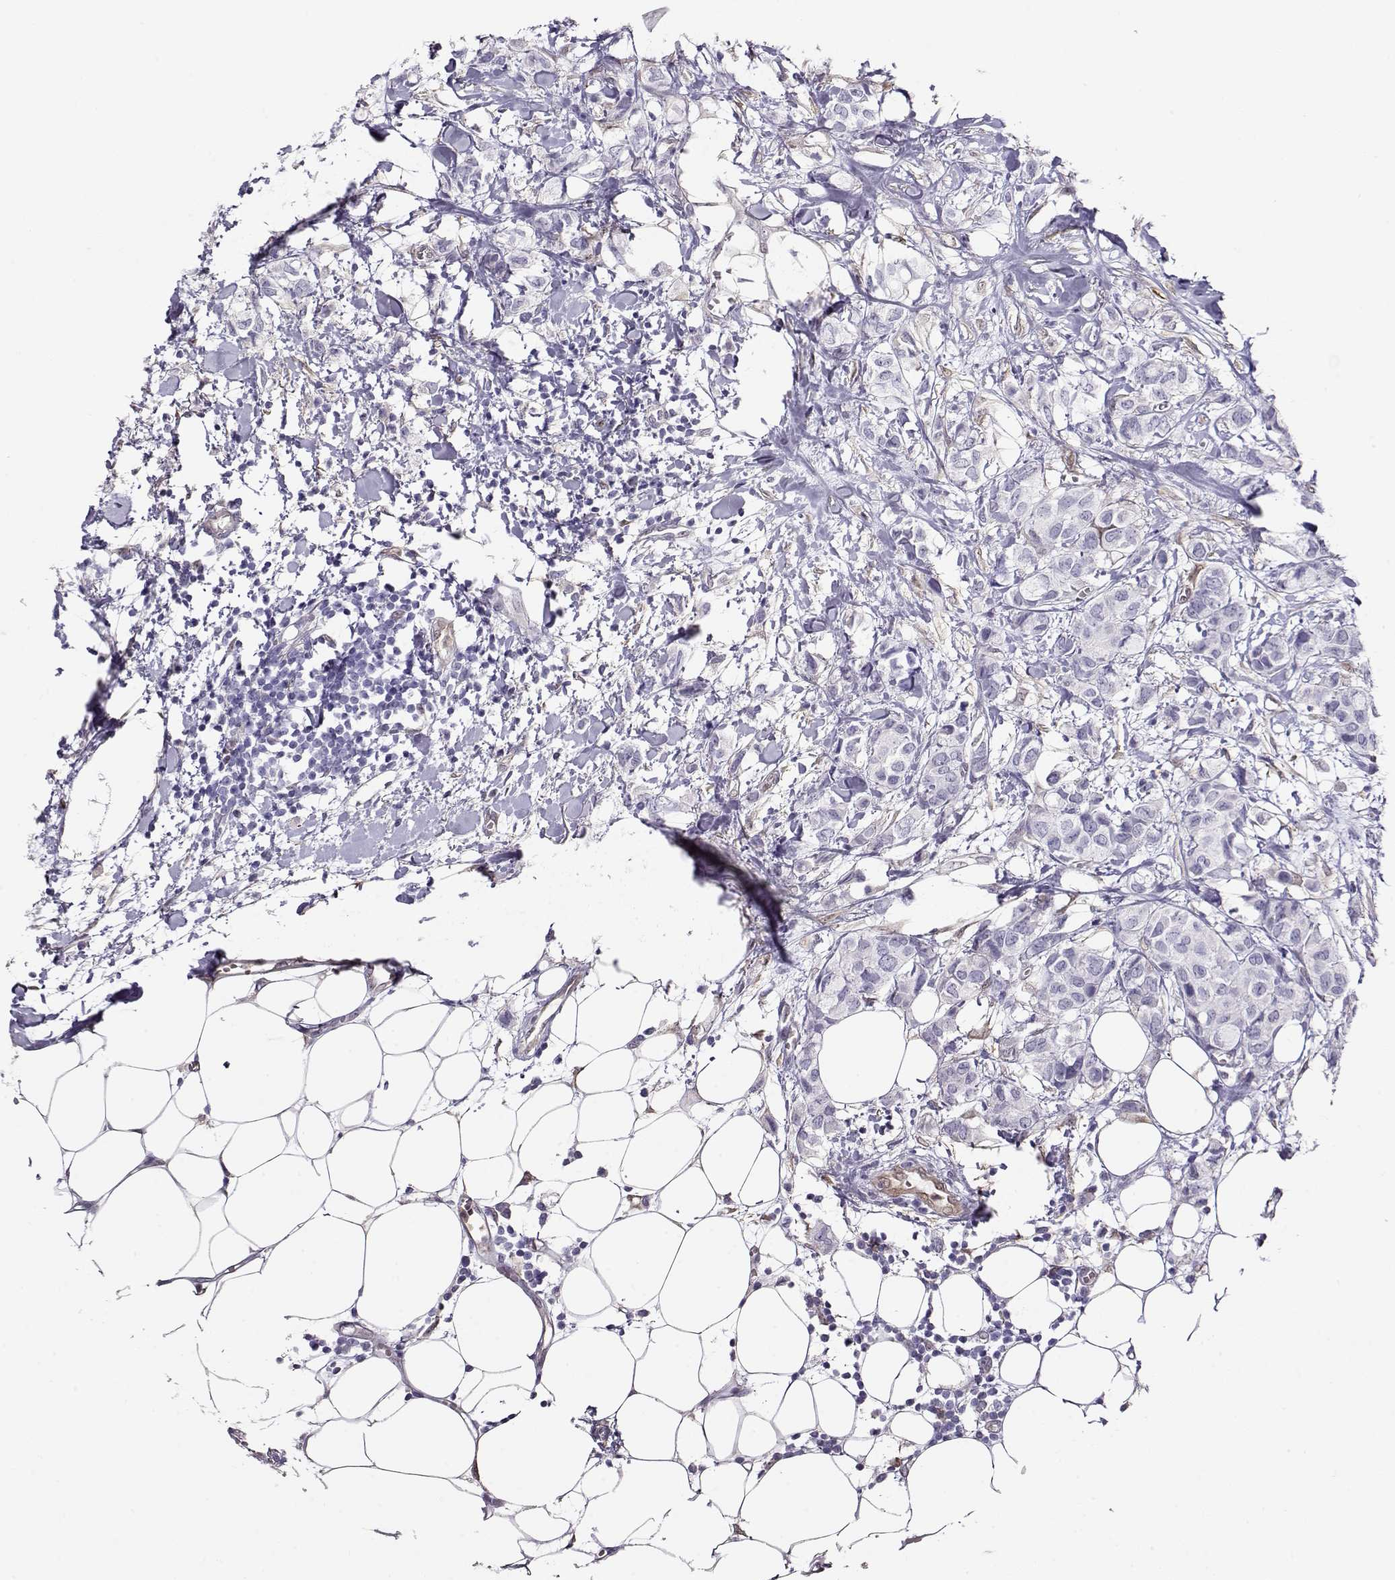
{"staining": {"intensity": "negative", "quantity": "none", "location": "none"}, "tissue": "breast cancer", "cell_type": "Tumor cells", "image_type": "cancer", "snomed": [{"axis": "morphology", "description": "Duct carcinoma"}, {"axis": "topography", "description": "Breast"}], "caption": "Immunohistochemistry photomicrograph of invasive ductal carcinoma (breast) stained for a protein (brown), which exhibits no staining in tumor cells.", "gene": "CCR8", "patient": {"sex": "female", "age": 85}}